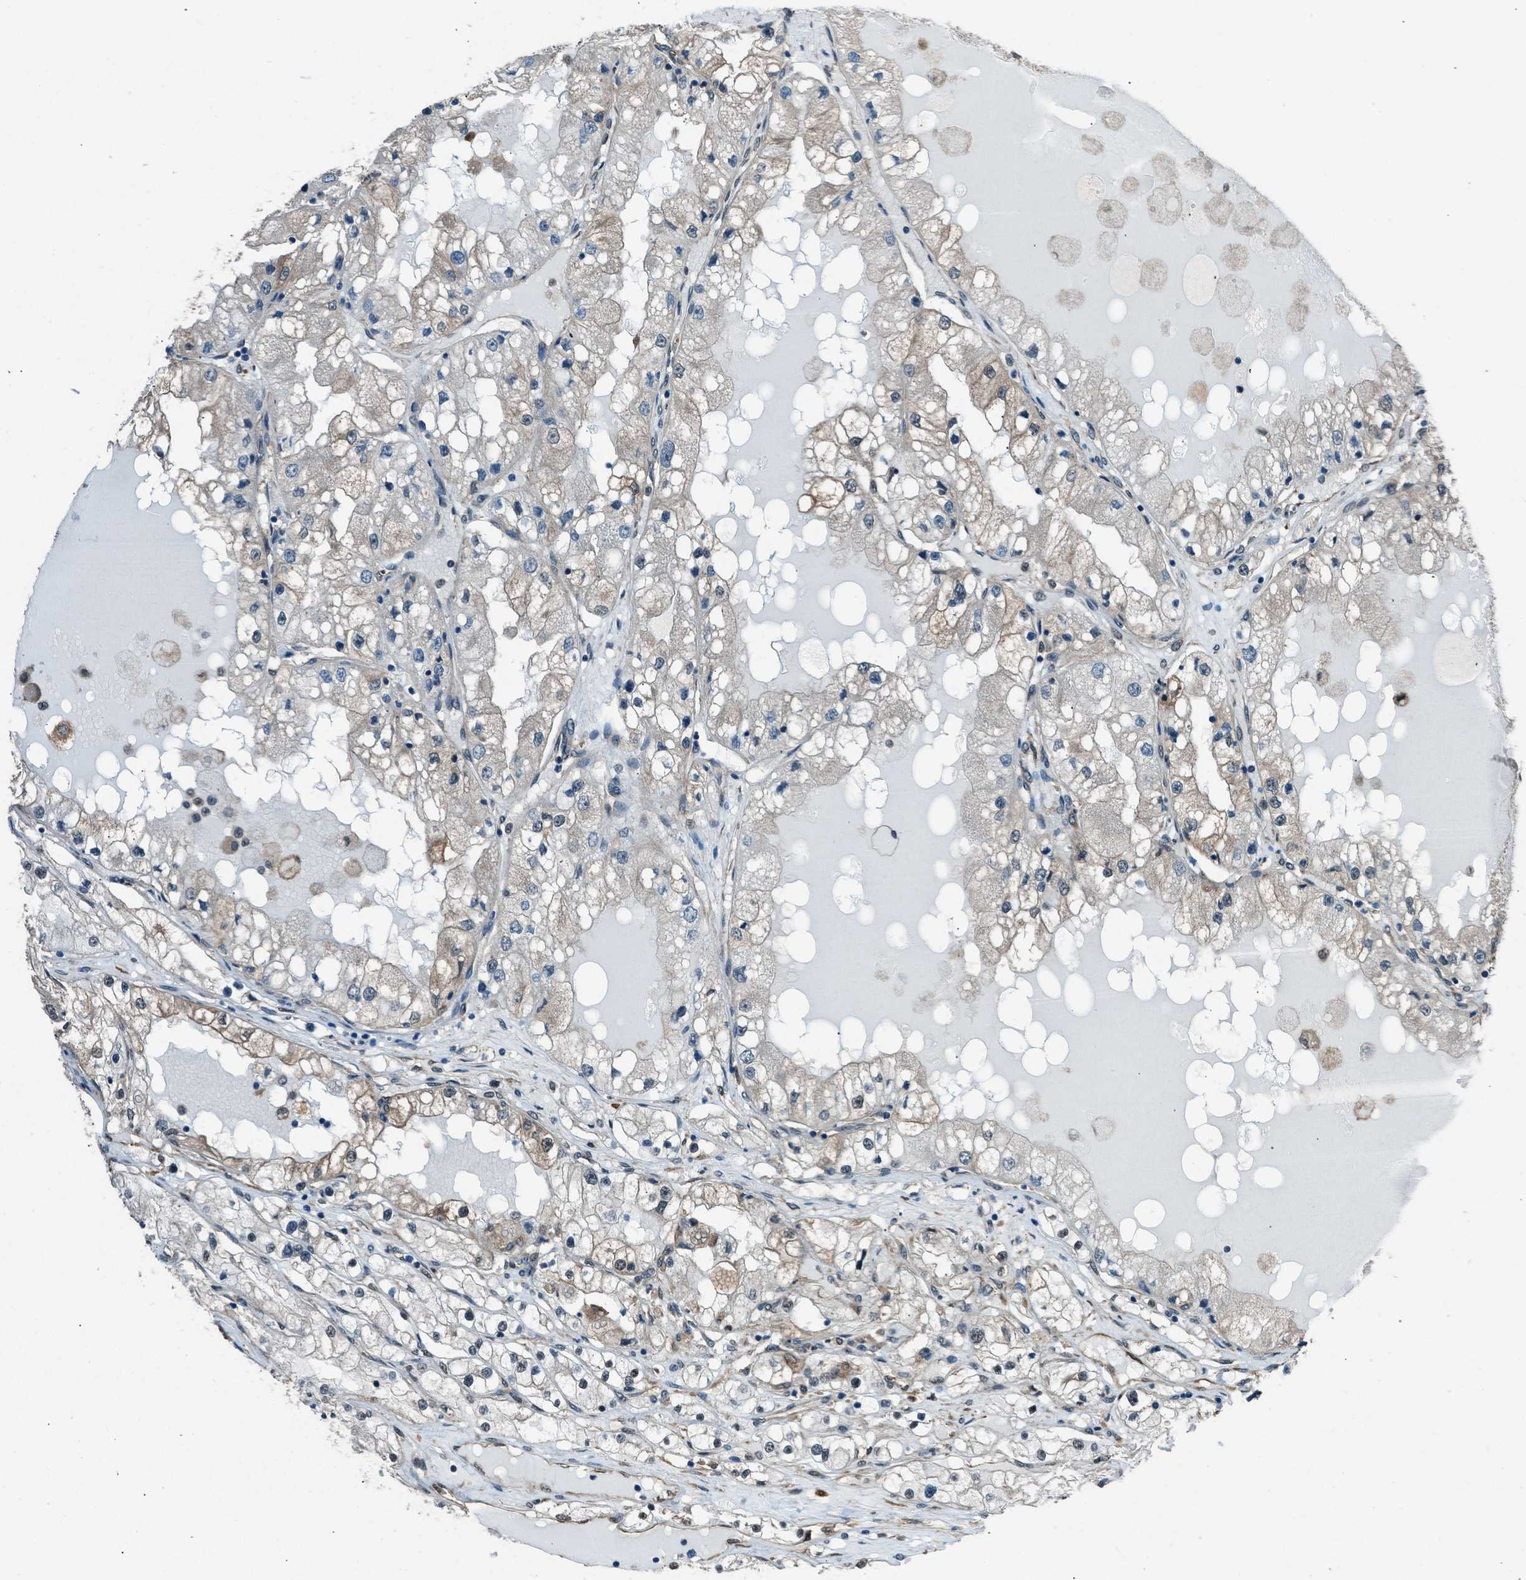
{"staining": {"intensity": "weak", "quantity": "<25%", "location": "cytoplasmic/membranous,nuclear"}, "tissue": "renal cancer", "cell_type": "Tumor cells", "image_type": "cancer", "snomed": [{"axis": "morphology", "description": "Adenocarcinoma, NOS"}, {"axis": "topography", "description": "Kidney"}], "caption": "This is a histopathology image of immunohistochemistry staining of renal cancer (adenocarcinoma), which shows no positivity in tumor cells.", "gene": "YWHAG", "patient": {"sex": "male", "age": 68}}